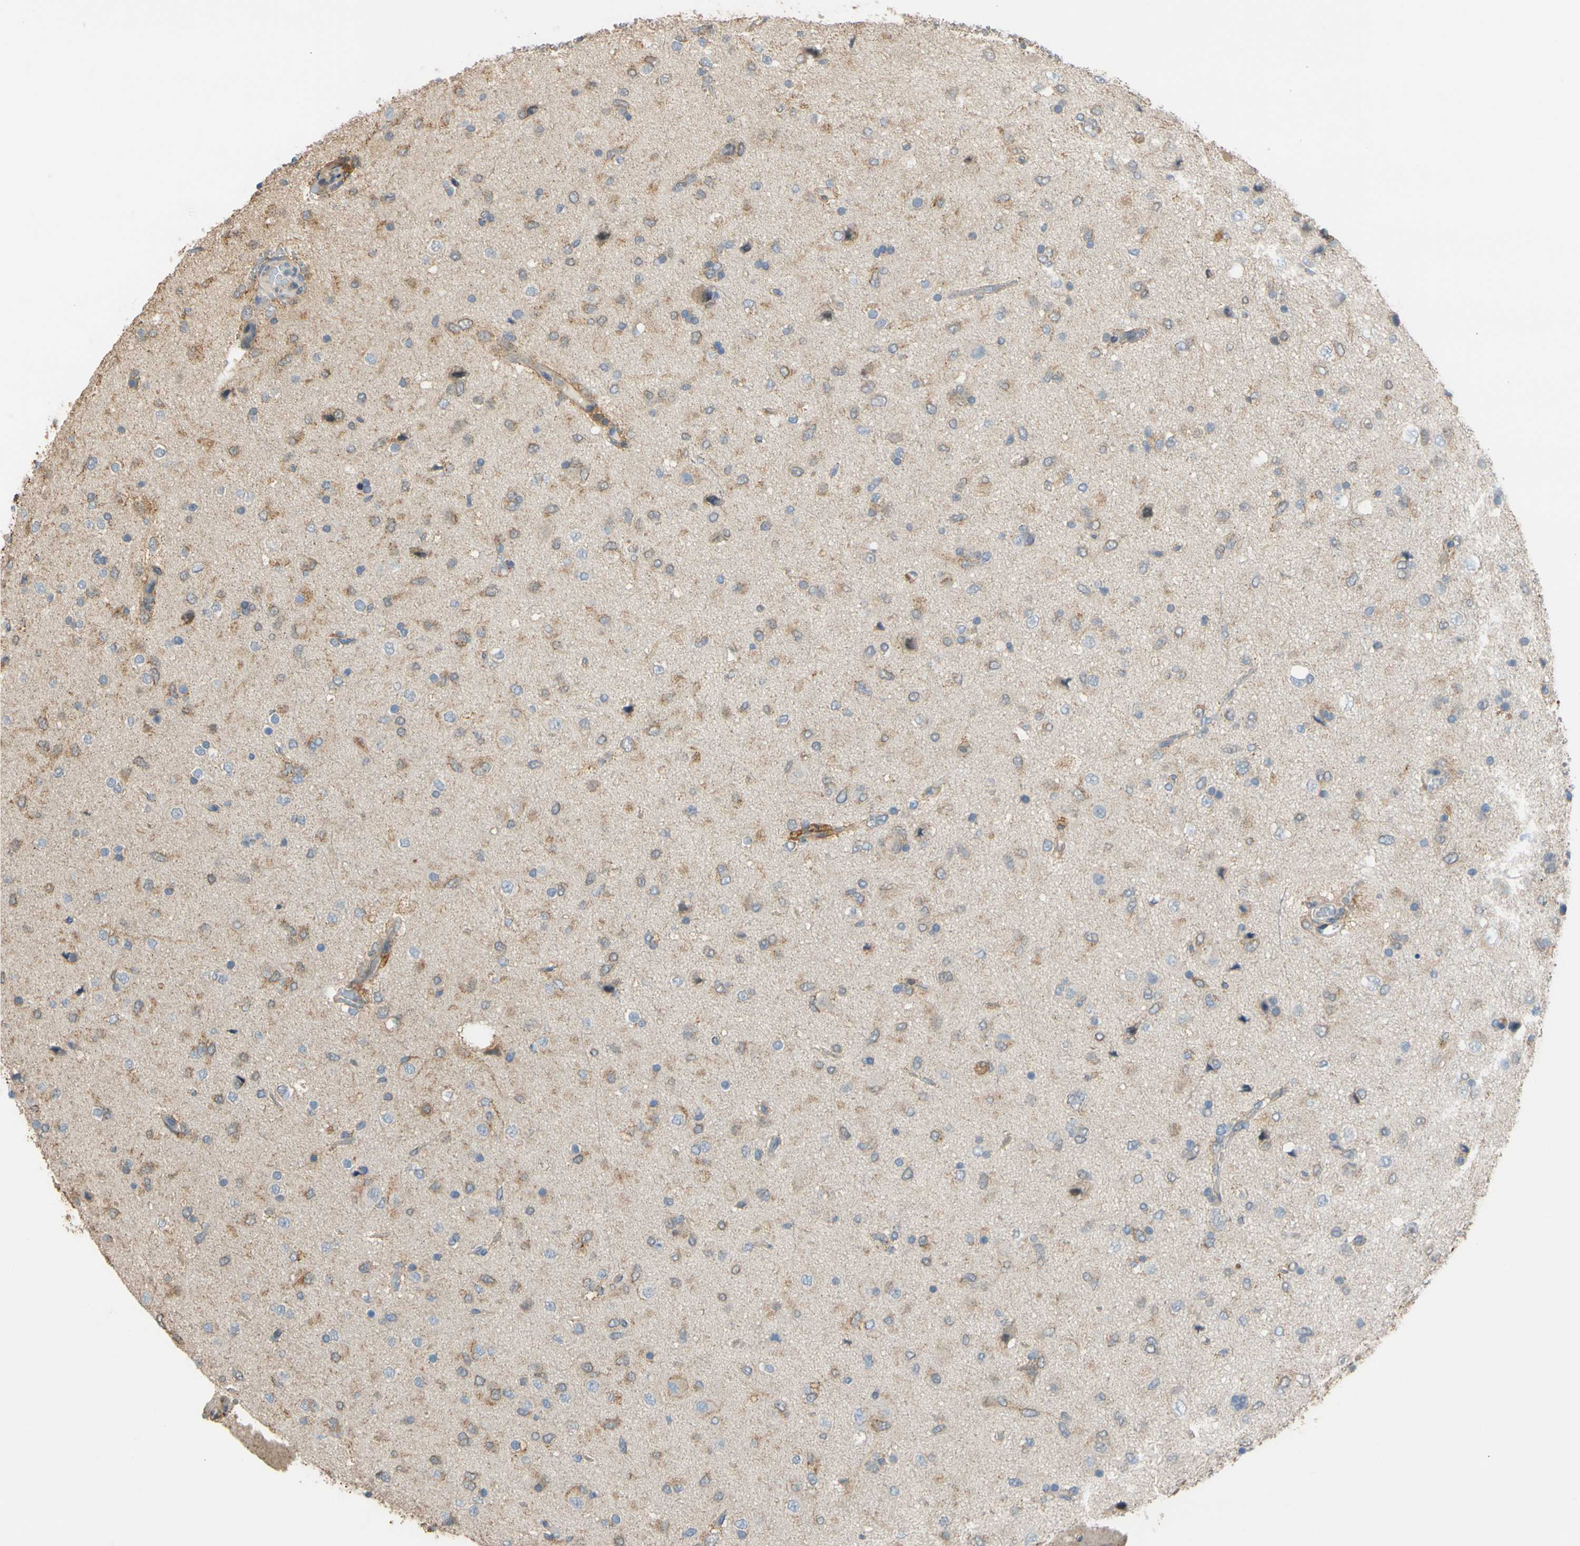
{"staining": {"intensity": "moderate", "quantity": "25%-75%", "location": "cytoplasmic/membranous"}, "tissue": "glioma", "cell_type": "Tumor cells", "image_type": "cancer", "snomed": [{"axis": "morphology", "description": "Glioma, malignant, Low grade"}, {"axis": "topography", "description": "Brain"}], "caption": "Moderate cytoplasmic/membranous protein staining is seen in approximately 25%-75% of tumor cells in malignant low-grade glioma.", "gene": "ALDH1A2", "patient": {"sex": "male", "age": 77}}